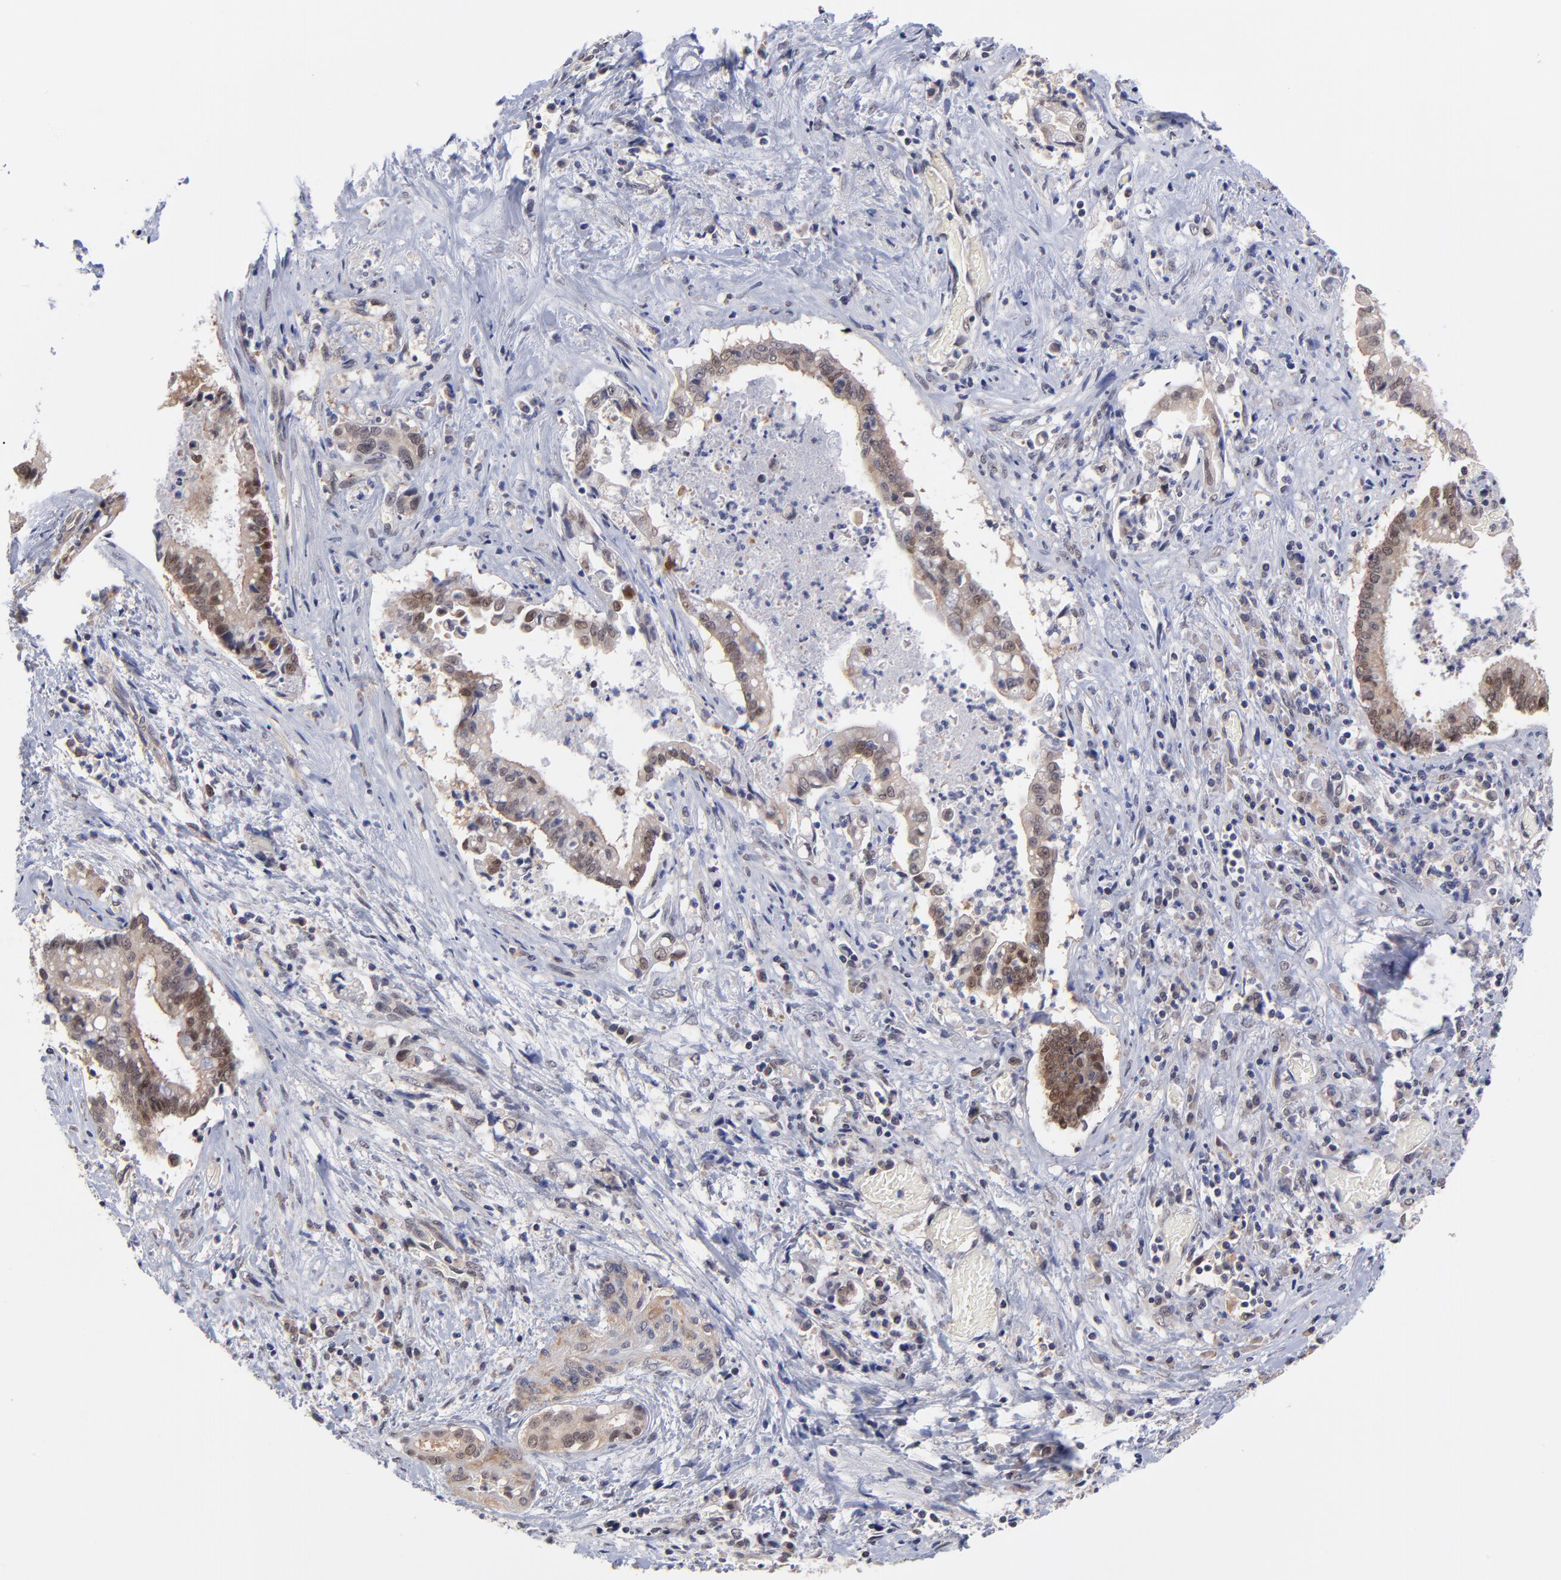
{"staining": {"intensity": "weak", "quantity": ">75%", "location": "cytoplasmic/membranous"}, "tissue": "liver cancer", "cell_type": "Tumor cells", "image_type": "cancer", "snomed": [{"axis": "morphology", "description": "Cholangiocarcinoma"}, {"axis": "topography", "description": "Liver"}], "caption": "Weak cytoplasmic/membranous protein expression is appreciated in about >75% of tumor cells in liver cholangiocarcinoma. The staining was performed using DAB, with brown indicating positive protein expression. Nuclei are stained blue with hematoxylin.", "gene": "UBE2E3", "patient": {"sex": "male", "age": 57}}